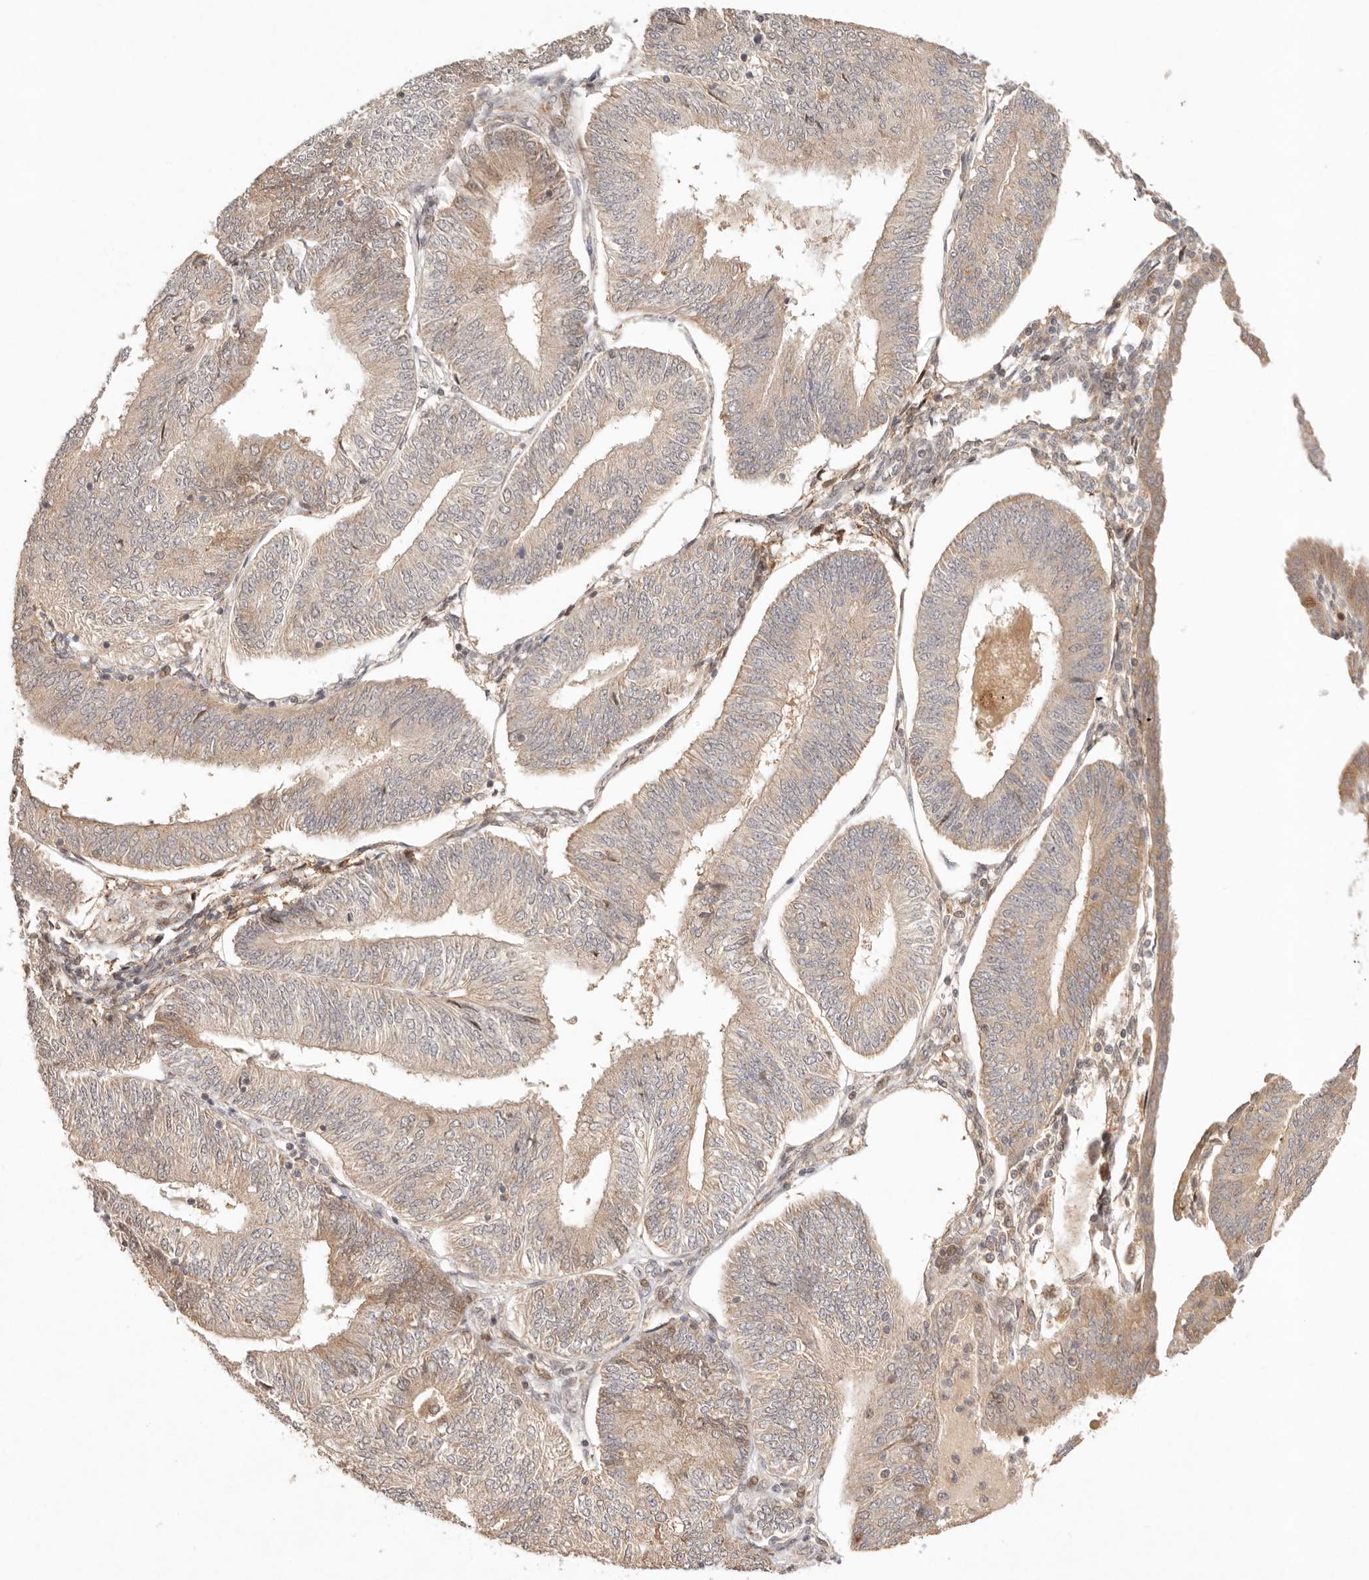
{"staining": {"intensity": "weak", "quantity": ">75%", "location": "cytoplasmic/membranous"}, "tissue": "endometrial cancer", "cell_type": "Tumor cells", "image_type": "cancer", "snomed": [{"axis": "morphology", "description": "Adenocarcinoma, NOS"}, {"axis": "topography", "description": "Endometrium"}], "caption": "There is low levels of weak cytoplasmic/membranous positivity in tumor cells of endometrial adenocarcinoma, as demonstrated by immunohistochemical staining (brown color).", "gene": "PHLDA3", "patient": {"sex": "female", "age": 58}}